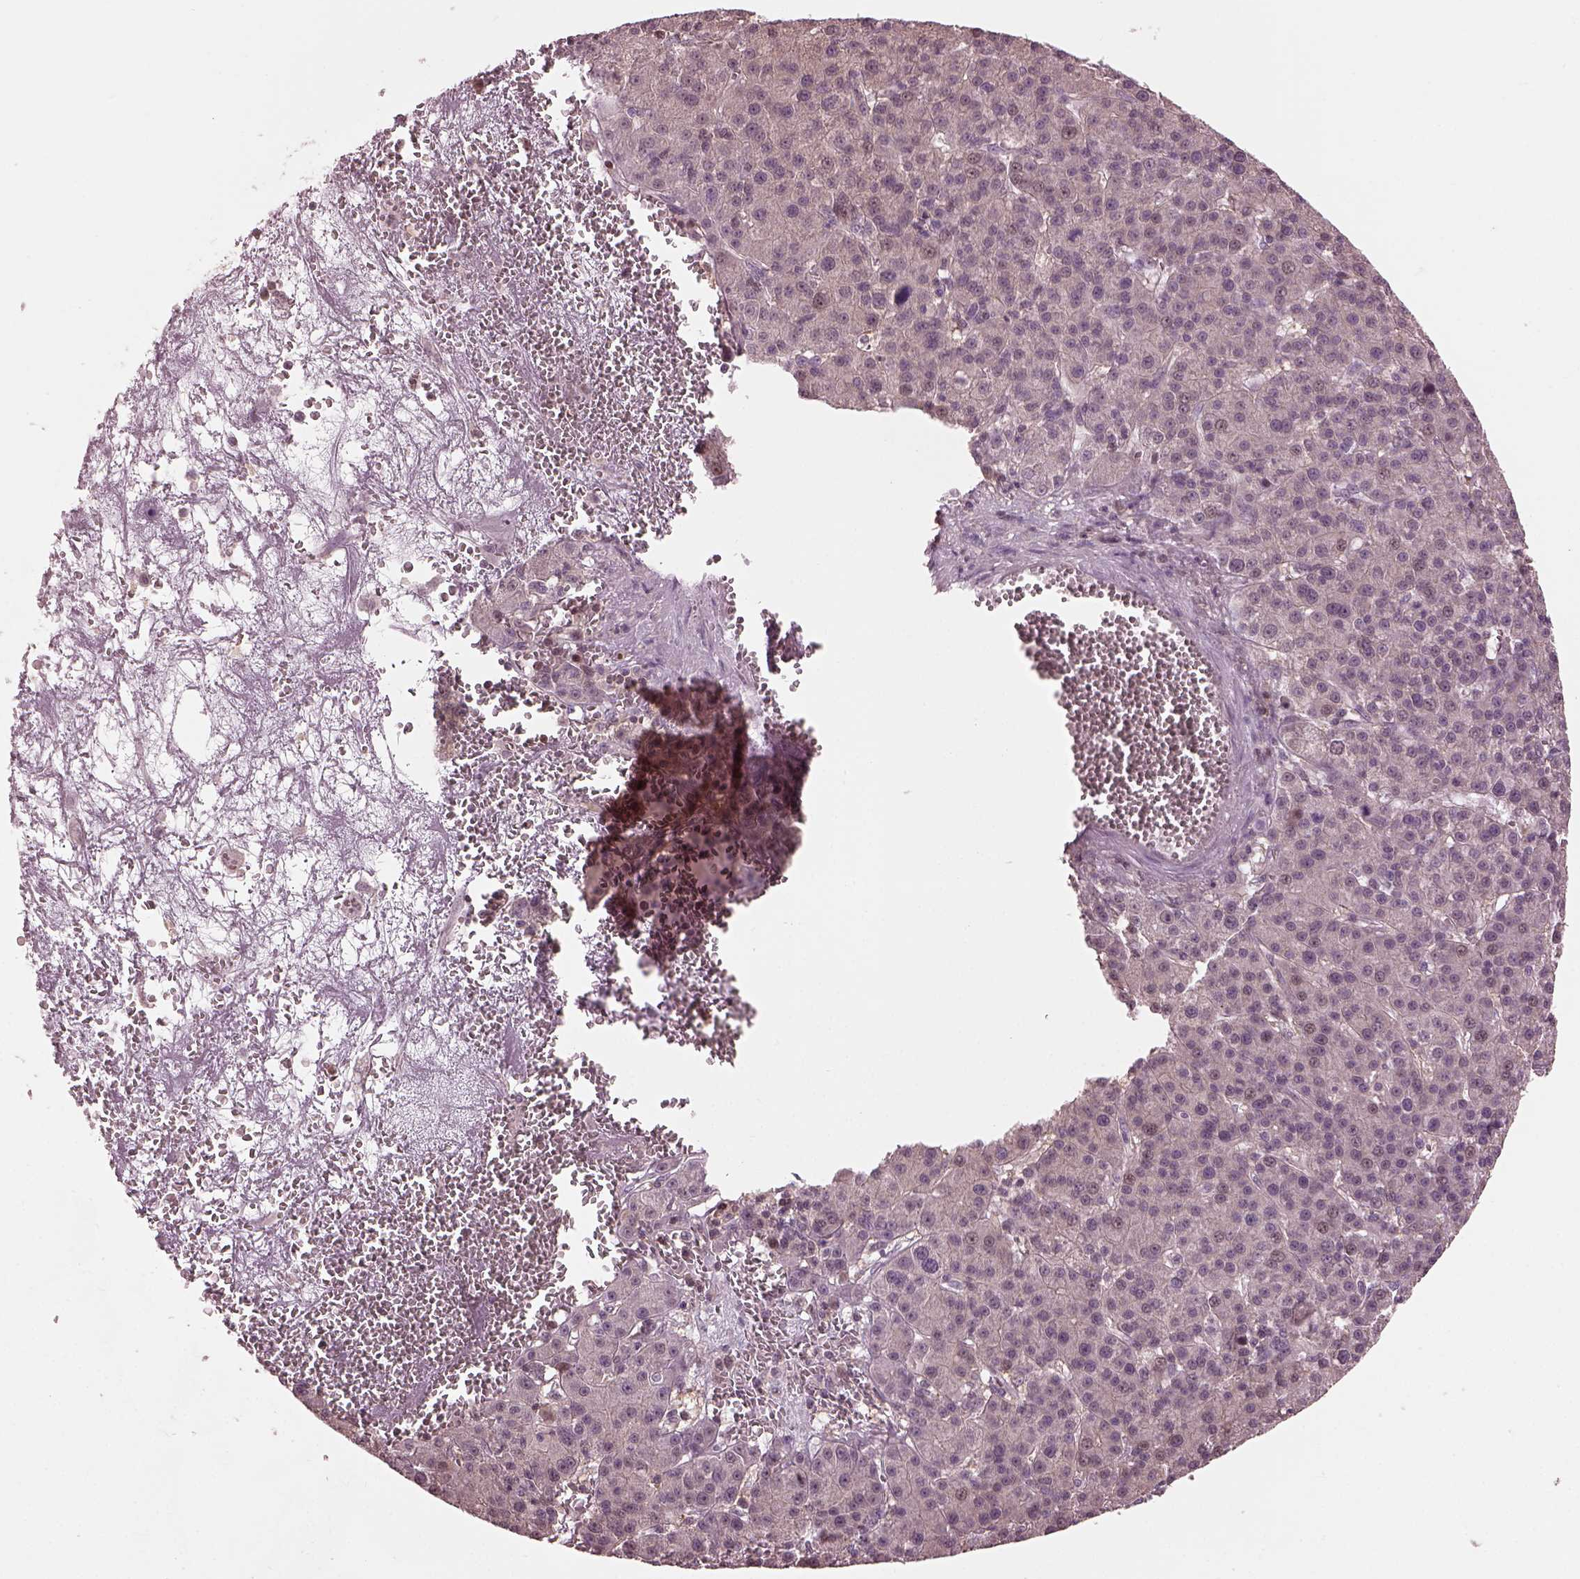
{"staining": {"intensity": "negative", "quantity": "none", "location": "none"}, "tissue": "liver cancer", "cell_type": "Tumor cells", "image_type": "cancer", "snomed": [{"axis": "morphology", "description": "Carcinoma, Hepatocellular, NOS"}, {"axis": "topography", "description": "Liver"}], "caption": "Immunohistochemistry (IHC) histopathology image of neoplastic tissue: human liver hepatocellular carcinoma stained with DAB demonstrates no significant protein positivity in tumor cells.", "gene": "BFSP1", "patient": {"sex": "female", "age": 60}}